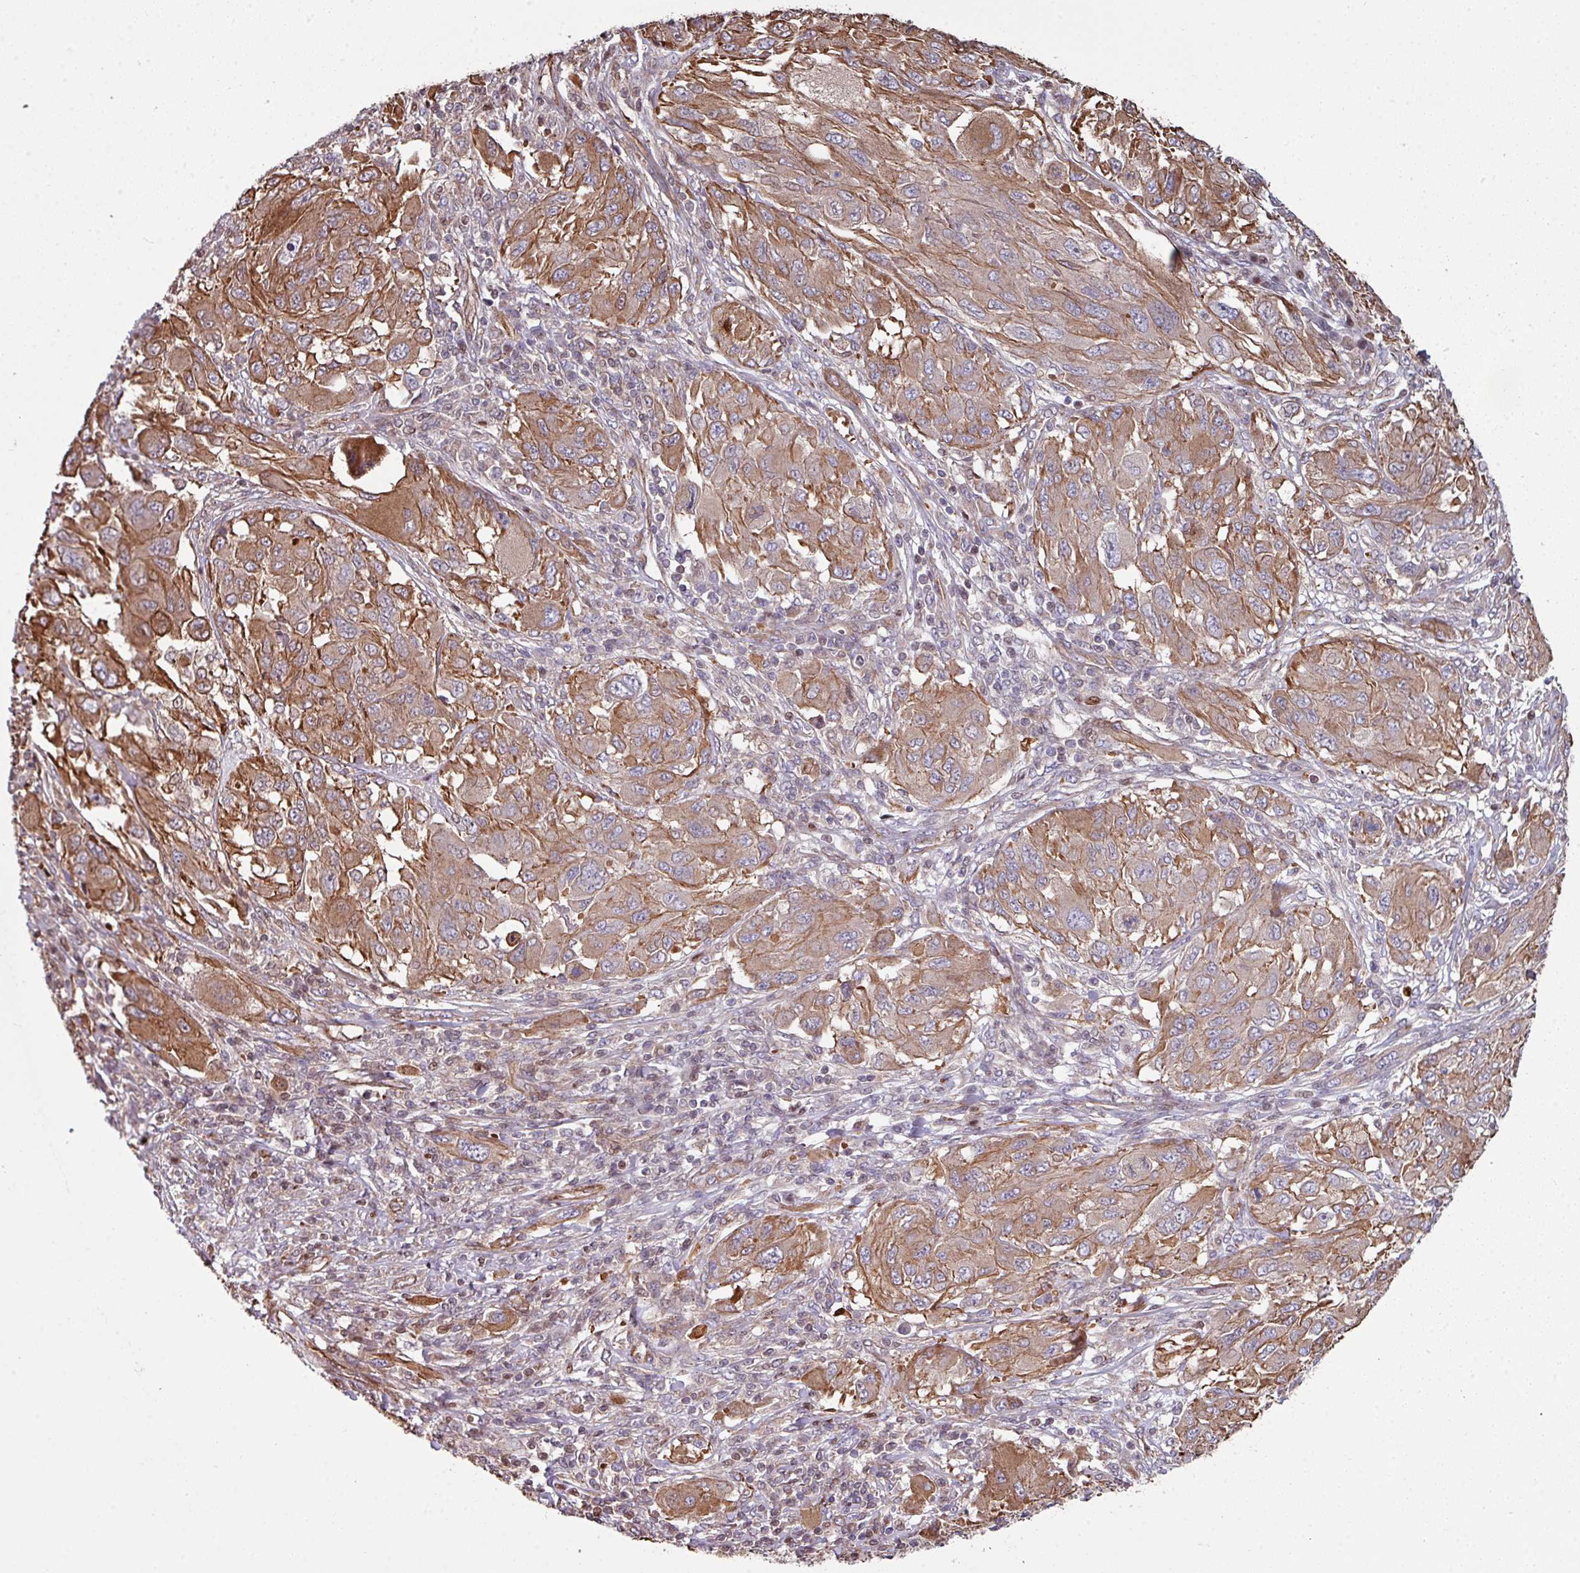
{"staining": {"intensity": "moderate", "quantity": ">75%", "location": "cytoplasmic/membranous"}, "tissue": "melanoma", "cell_type": "Tumor cells", "image_type": "cancer", "snomed": [{"axis": "morphology", "description": "Malignant melanoma, NOS"}, {"axis": "topography", "description": "Skin"}], "caption": "Moderate cytoplasmic/membranous positivity is seen in about >75% of tumor cells in malignant melanoma. (Brightfield microscopy of DAB IHC at high magnification).", "gene": "ANO9", "patient": {"sex": "female", "age": 91}}